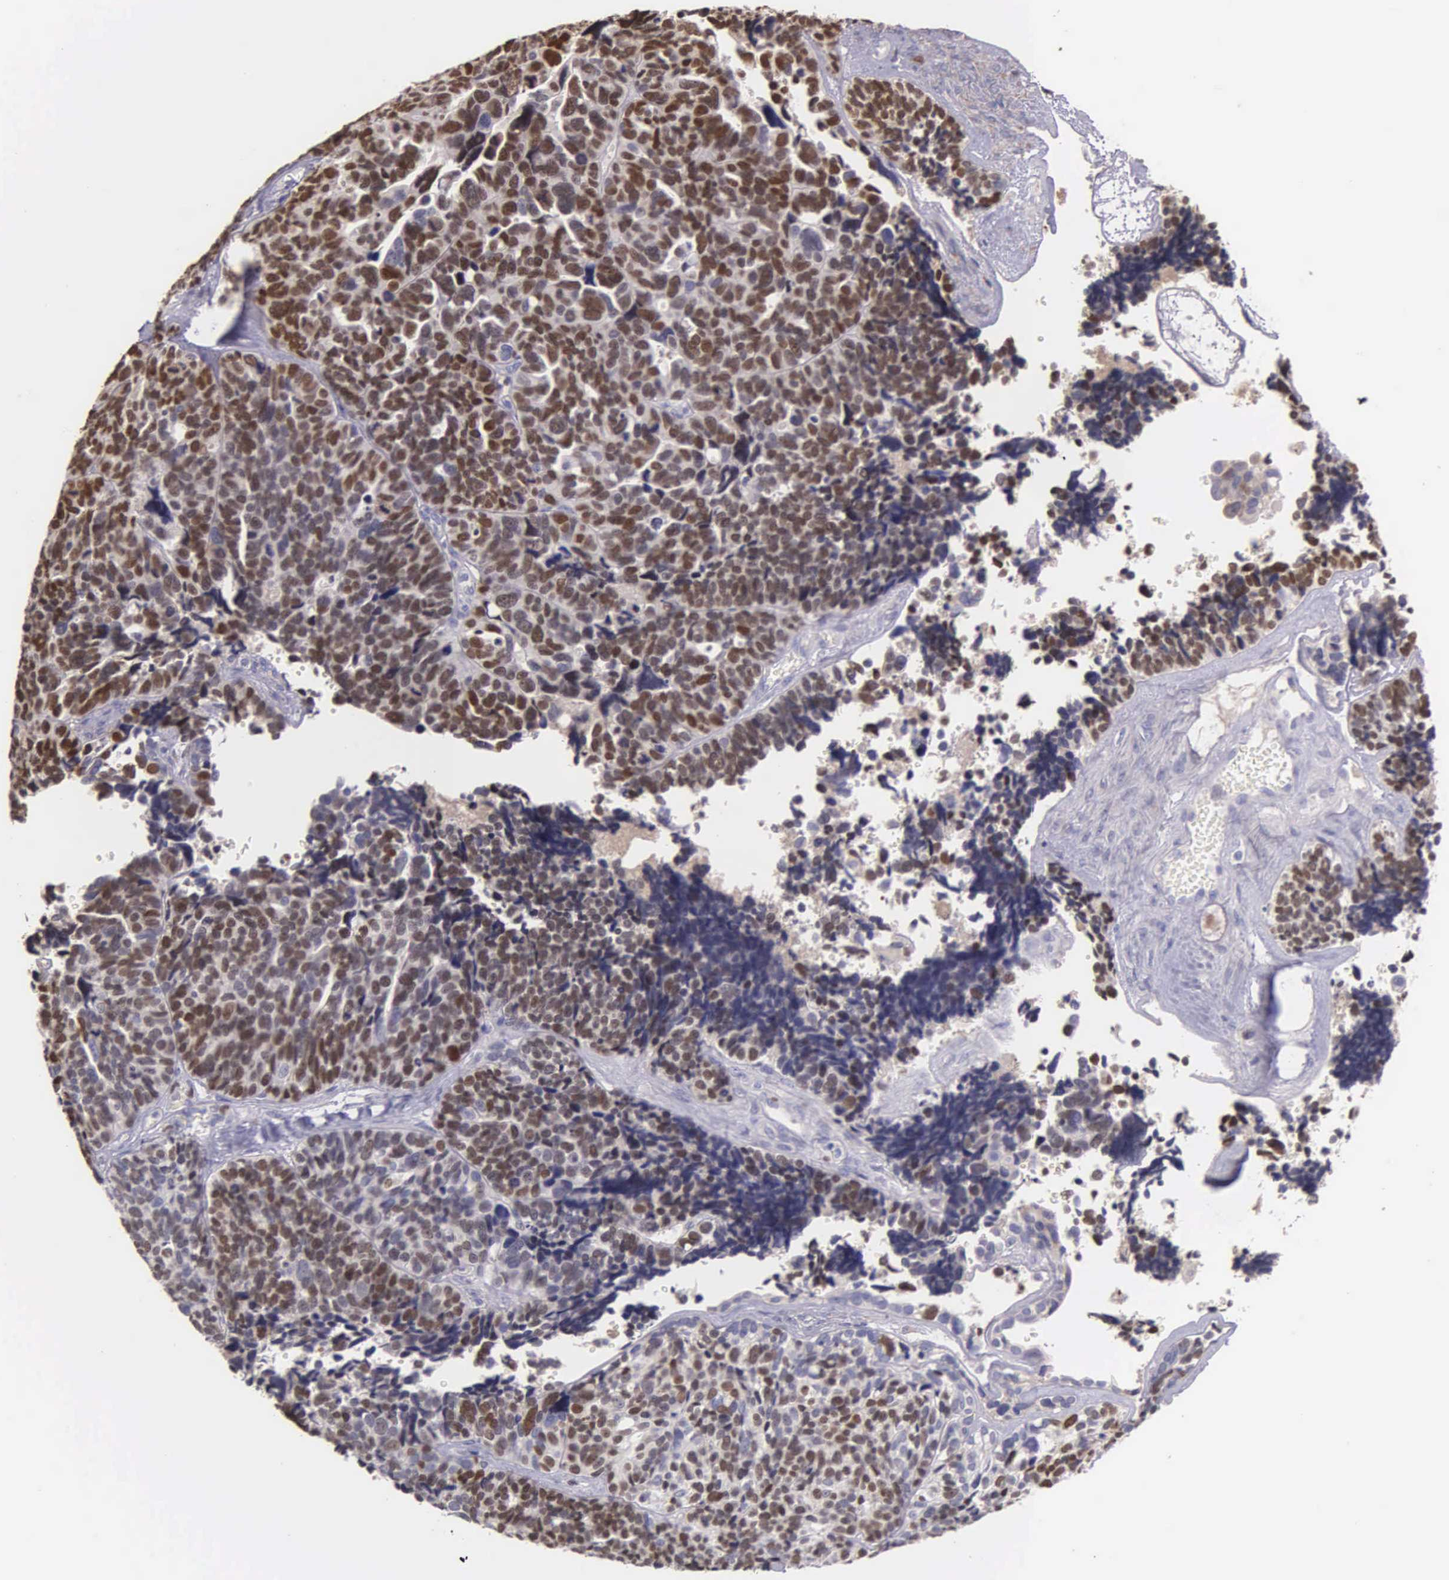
{"staining": {"intensity": "strong", "quantity": ">75%", "location": "nuclear"}, "tissue": "ovarian cancer", "cell_type": "Tumor cells", "image_type": "cancer", "snomed": [{"axis": "morphology", "description": "Cystadenocarcinoma, serous, NOS"}, {"axis": "topography", "description": "Ovary"}], "caption": "Tumor cells display strong nuclear positivity in approximately >75% of cells in serous cystadenocarcinoma (ovarian).", "gene": "MCM5", "patient": {"sex": "female", "age": 77}}